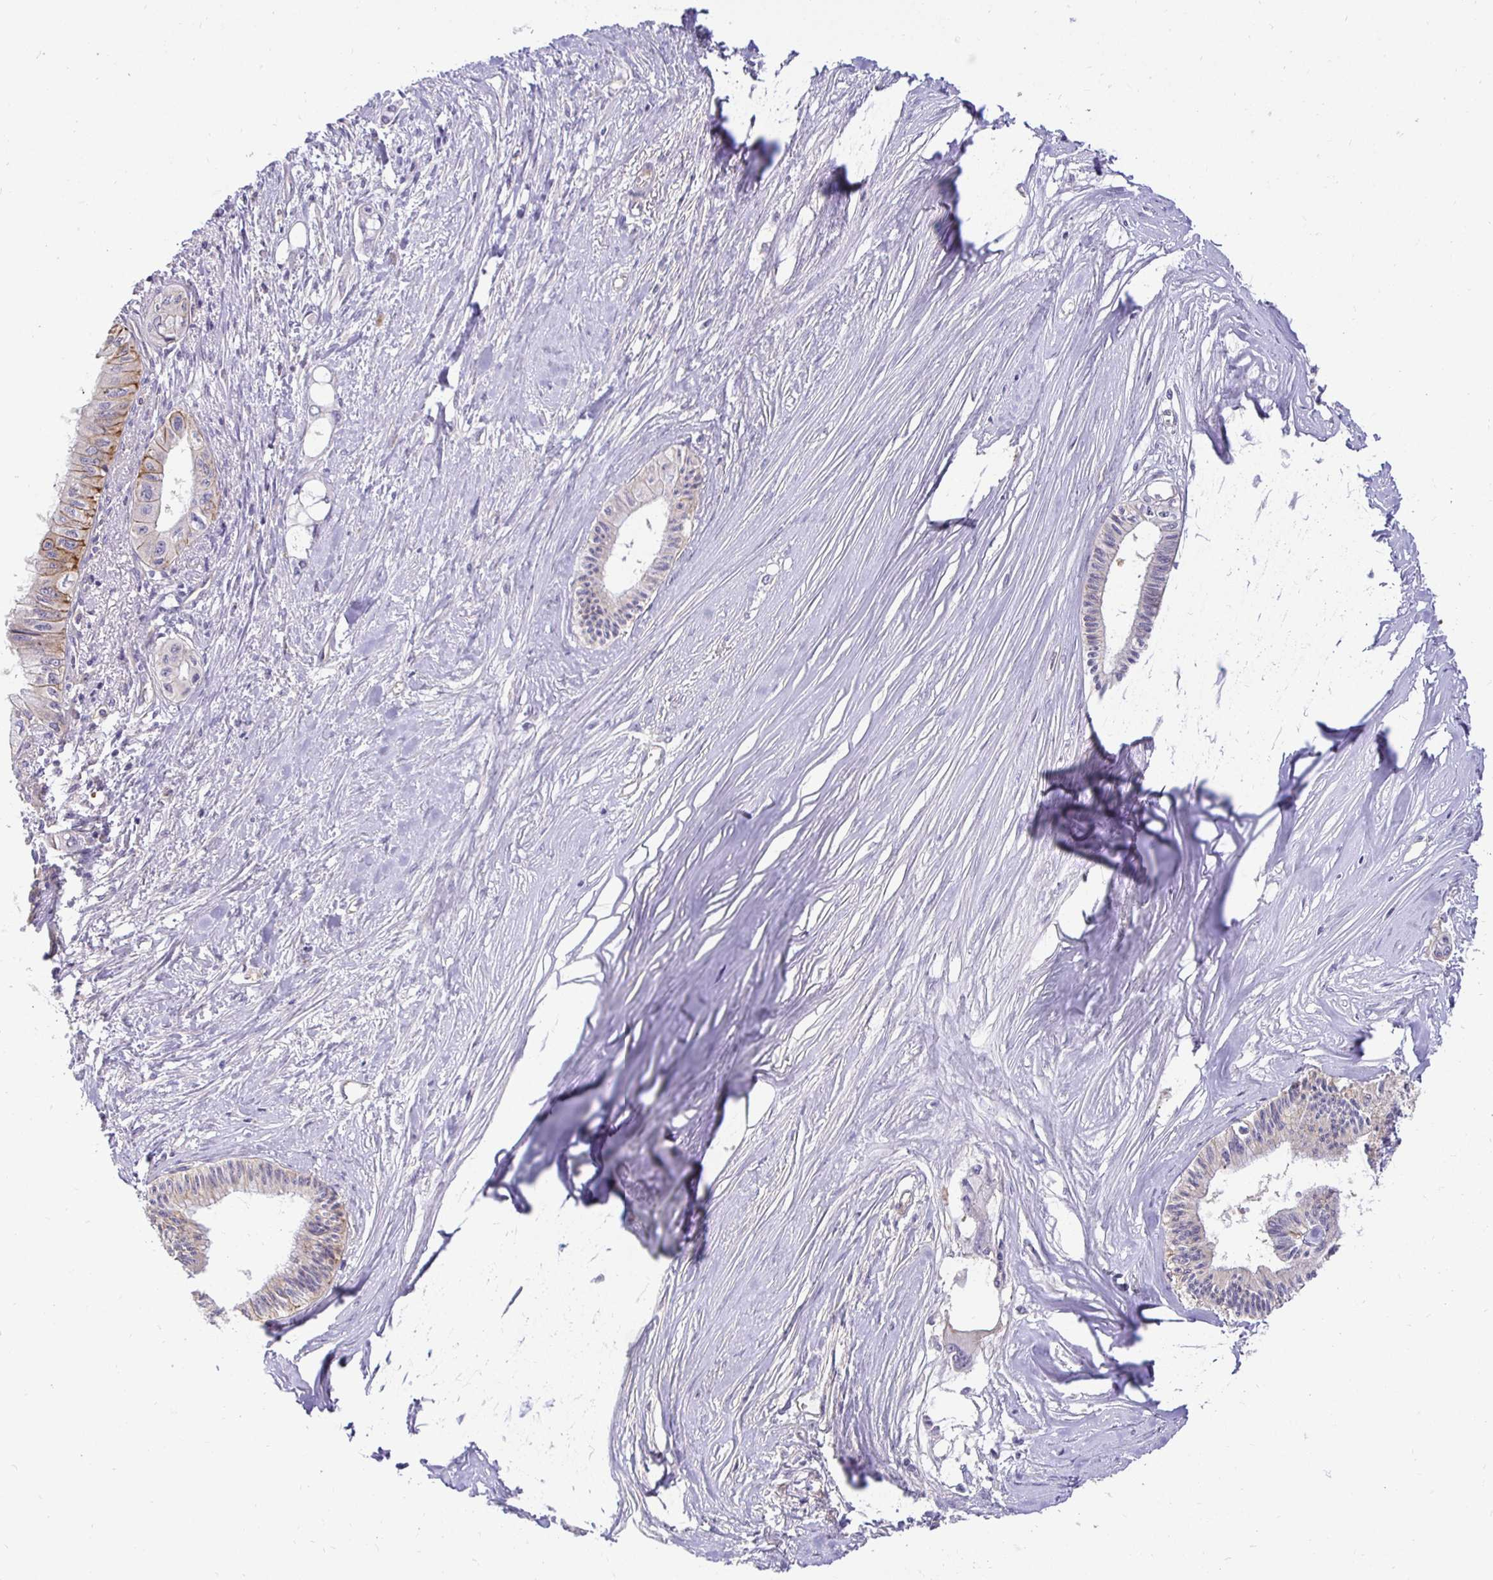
{"staining": {"intensity": "weak", "quantity": "25%-75%", "location": "cytoplasmic/membranous"}, "tissue": "pancreatic cancer", "cell_type": "Tumor cells", "image_type": "cancer", "snomed": [{"axis": "morphology", "description": "Adenocarcinoma, NOS"}, {"axis": "topography", "description": "Pancreas"}], "caption": "About 25%-75% of tumor cells in human pancreatic cancer reveal weak cytoplasmic/membranous protein positivity as visualized by brown immunohistochemical staining.", "gene": "SLC9A1", "patient": {"sex": "male", "age": 71}}